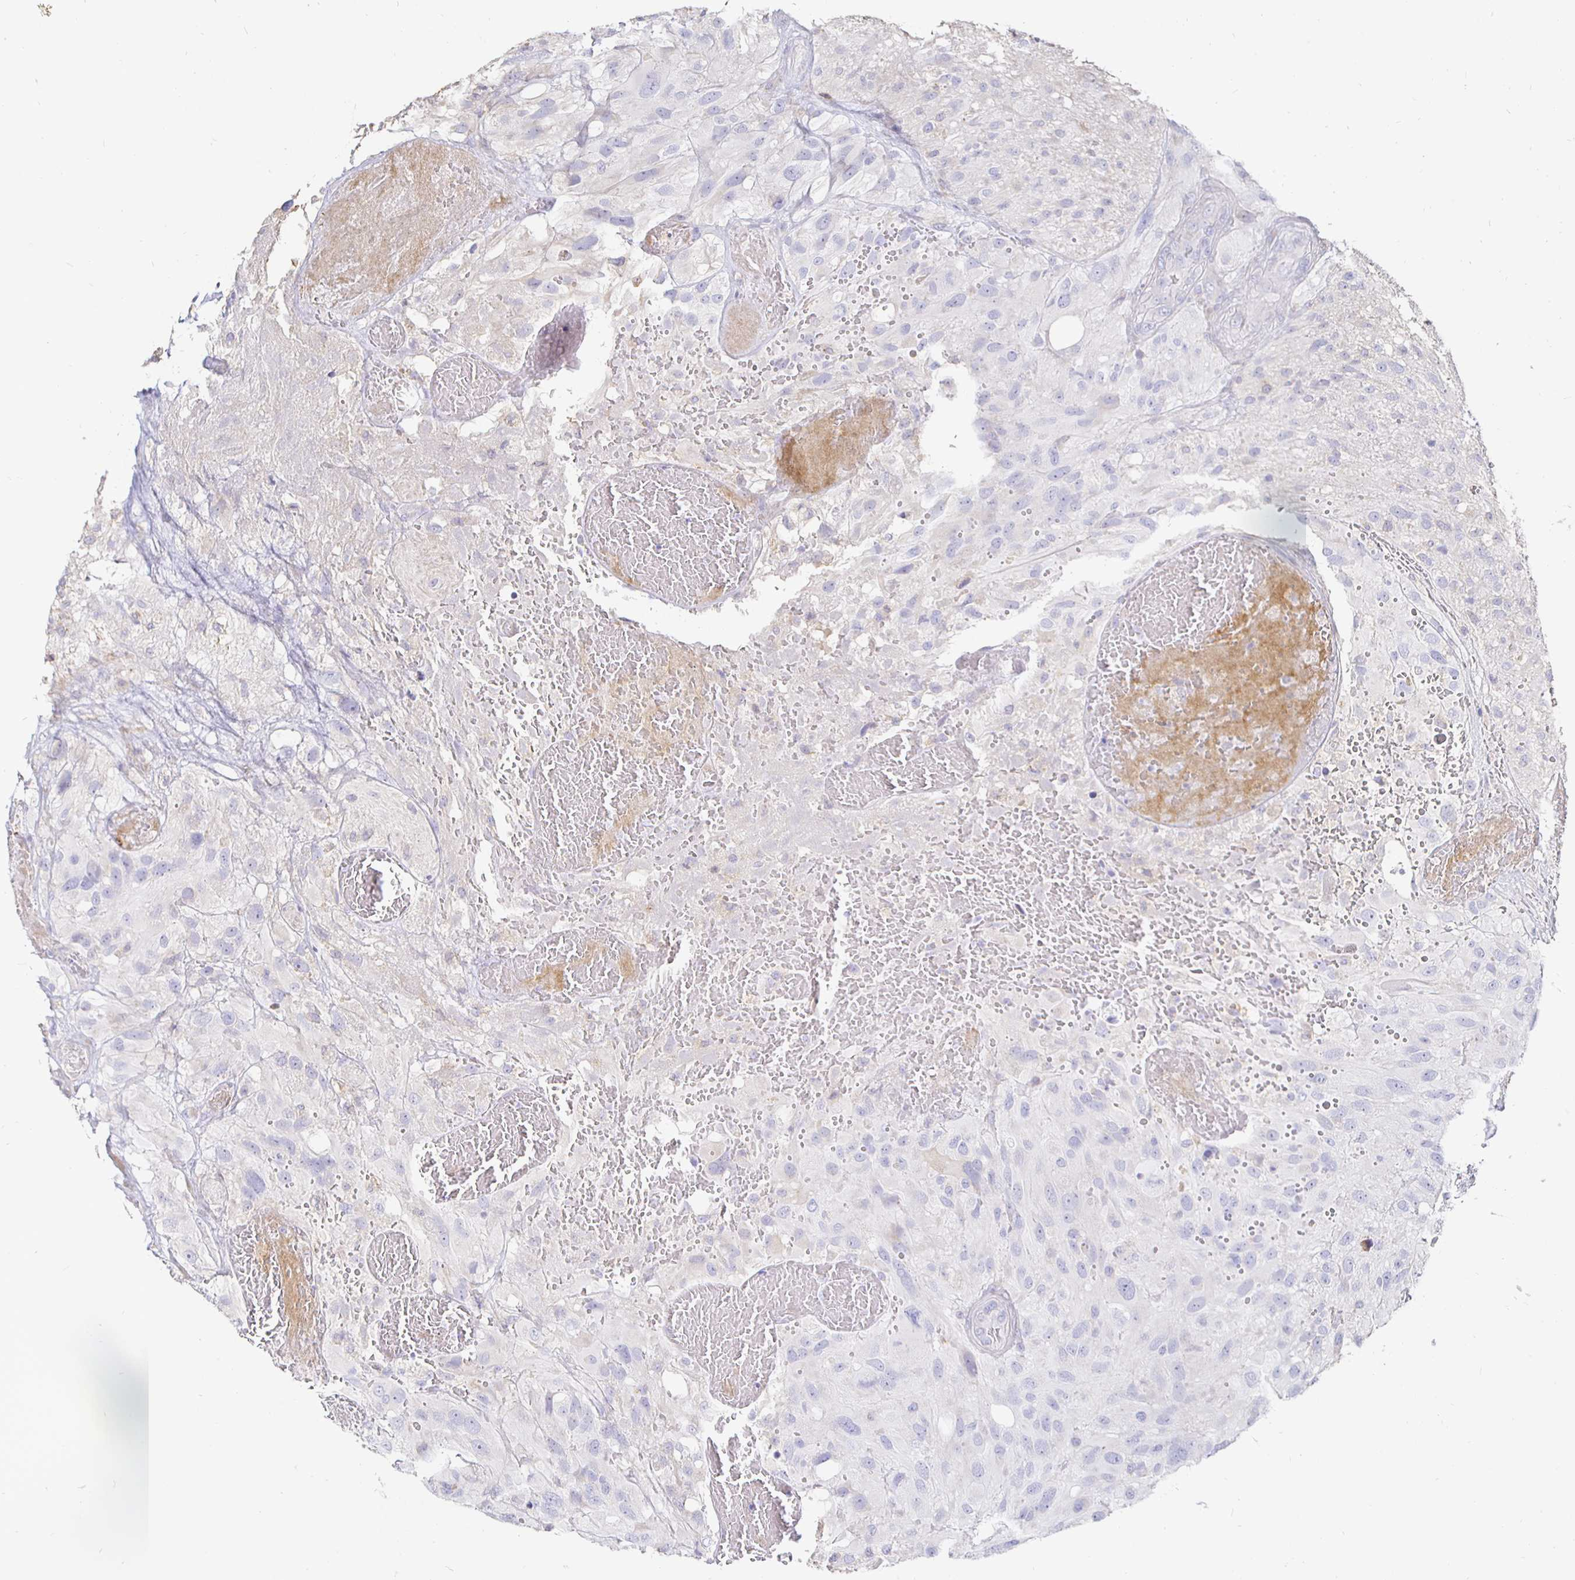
{"staining": {"intensity": "negative", "quantity": "none", "location": "none"}, "tissue": "glioma", "cell_type": "Tumor cells", "image_type": "cancer", "snomed": [{"axis": "morphology", "description": "Glioma, malignant, High grade"}, {"axis": "topography", "description": "Brain"}], "caption": "Immunohistochemical staining of glioma reveals no significant staining in tumor cells.", "gene": "CXCR3", "patient": {"sex": "male", "age": 53}}